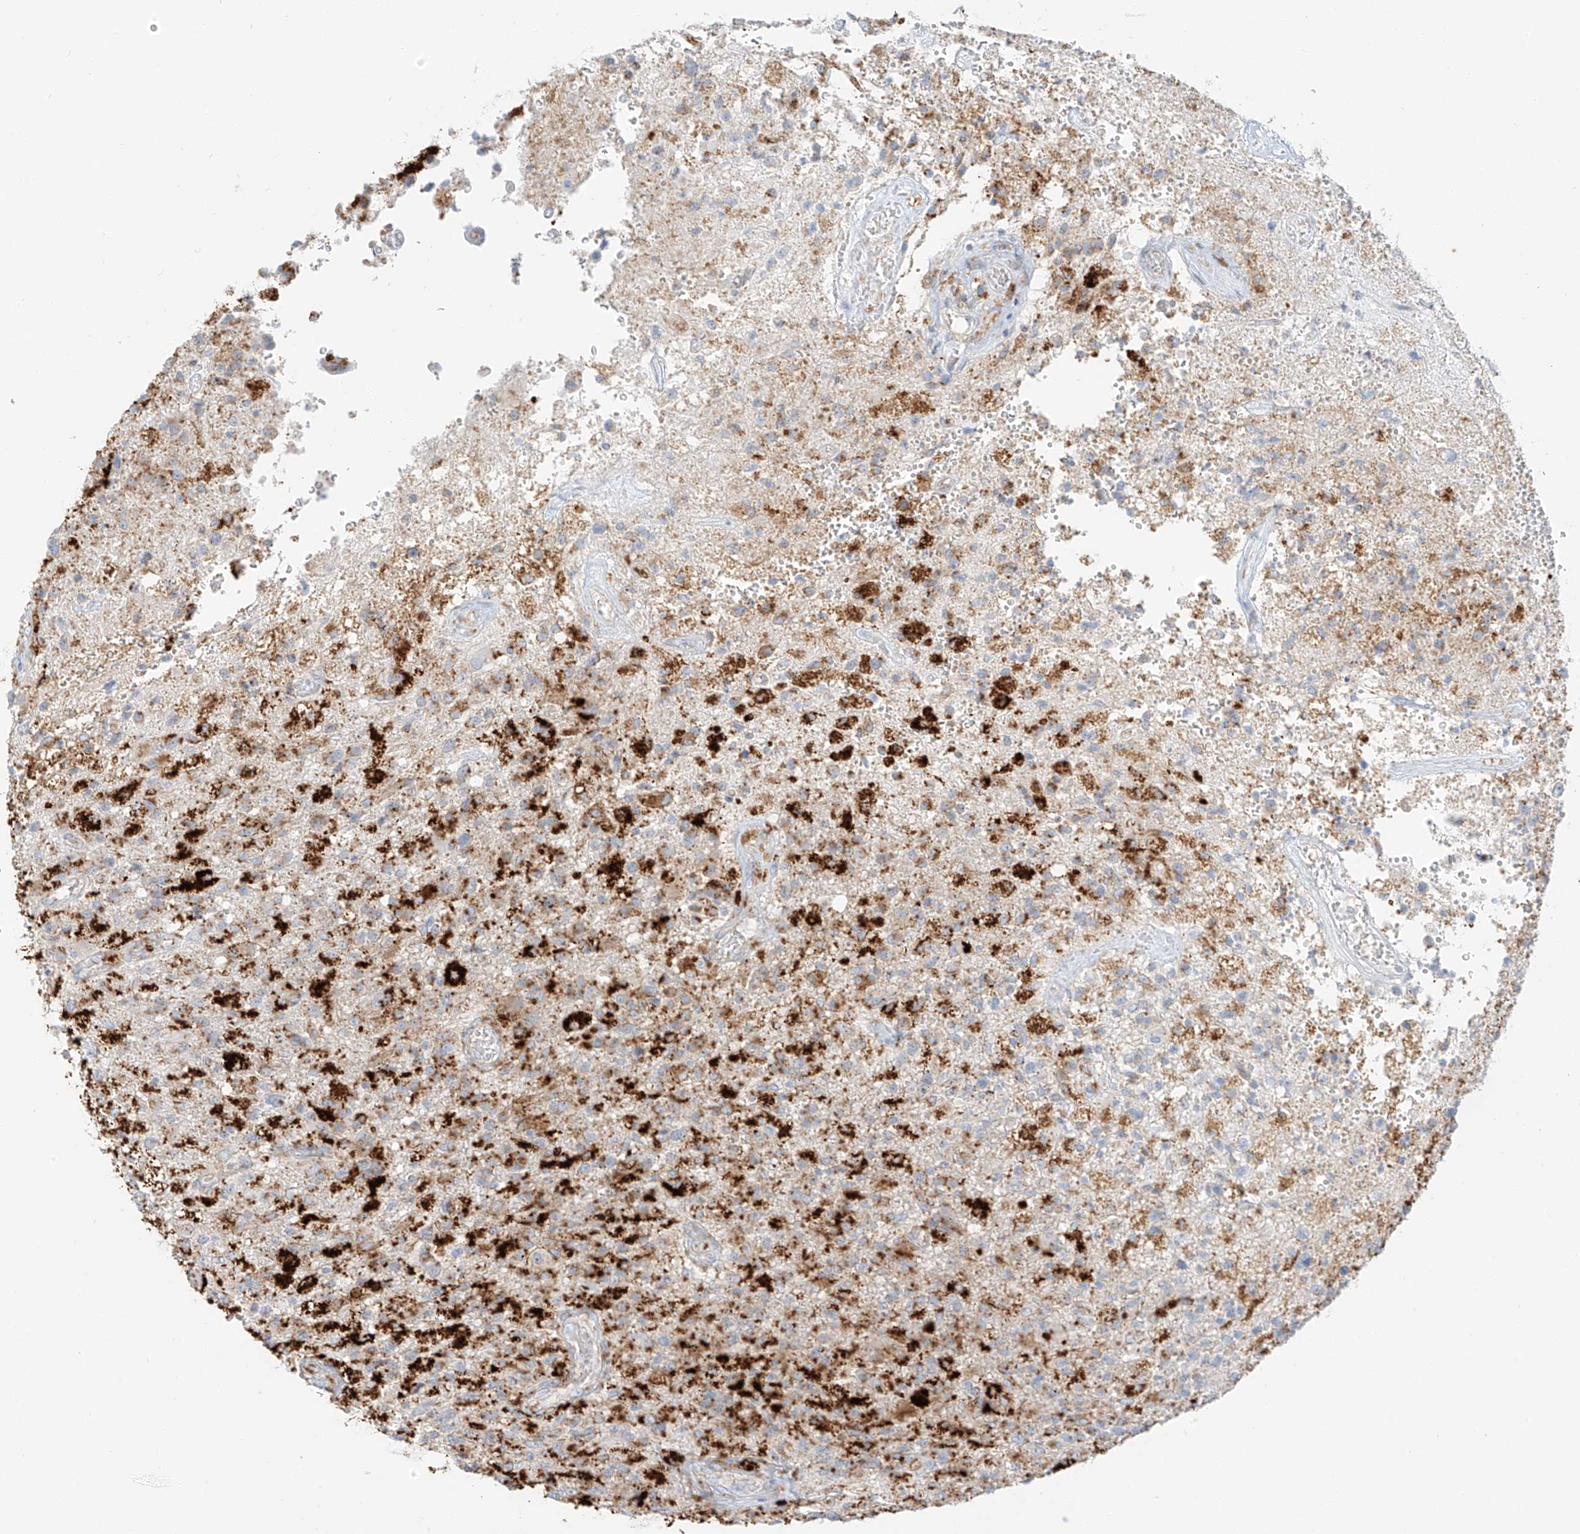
{"staining": {"intensity": "strong", "quantity": ">75%", "location": "cytoplasmic/membranous"}, "tissue": "glioma", "cell_type": "Tumor cells", "image_type": "cancer", "snomed": [{"axis": "morphology", "description": "Glioma, malignant, High grade"}, {"axis": "topography", "description": "Brain"}], "caption": "Immunohistochemical staining of glioma shows strong cytoplasmic/membranous protein expression in about >75% of tumor cells.", "gene": "SLC35F6", "patient": {"sex": "male", "age": 72}}